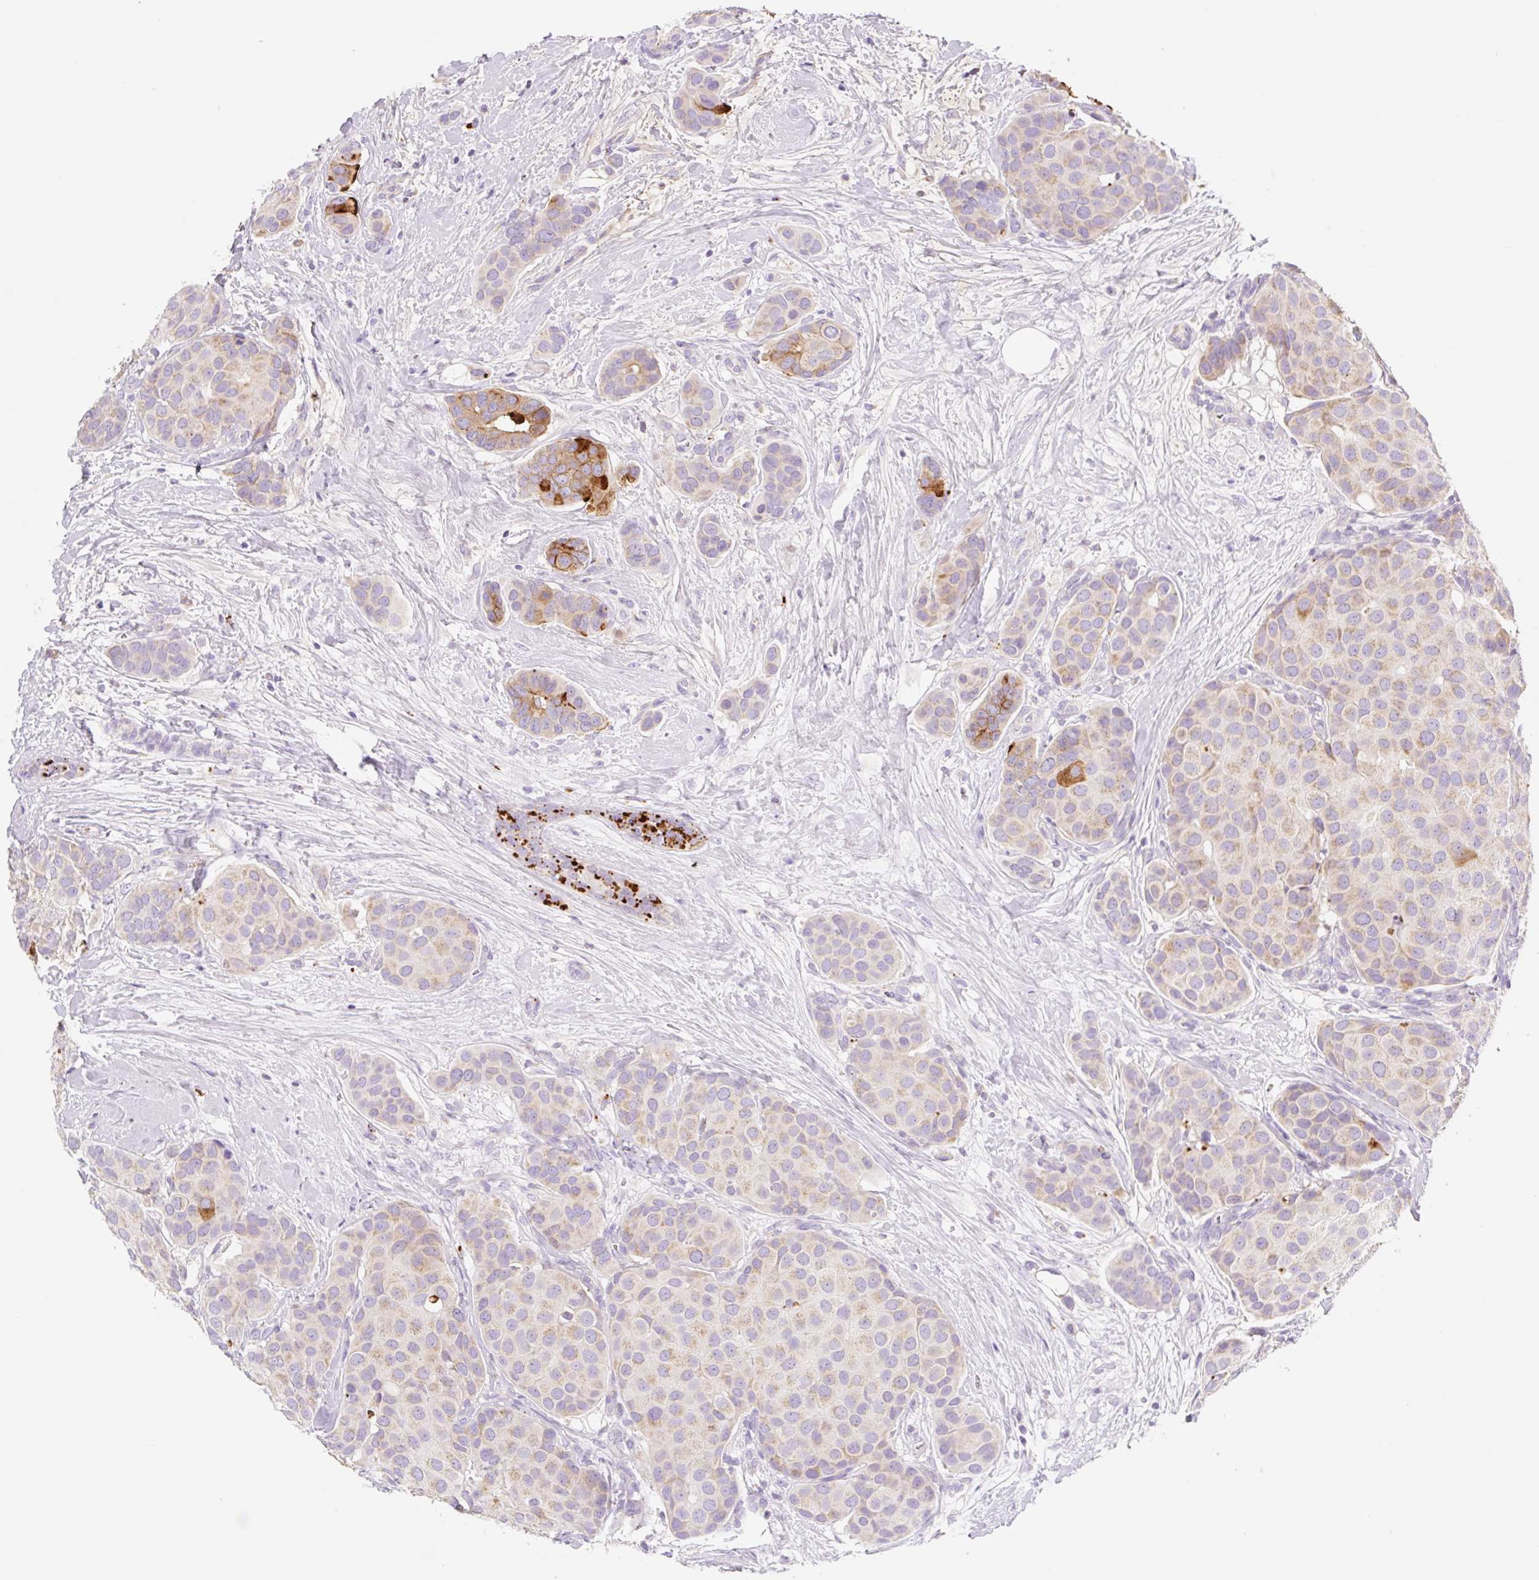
{"staining": {"intensity": "strong", "quantity": "<25%", "location": "cytoplasmic/membranous"}, "tissue": "breast cancer", "cell_type": "Tumor cells", "image_type": "cancer", "snomed": [{"axis": "morphology", "description": "Duct carcinoma"}, {"axis": "topography", "description": "Breast"}], "caption": "An immunohistochemistry photomicrograph of tumor tissue is shown. Protein staining in brown labels strong cytoplasmic/membranous positivity in breast invasive ductal carcinoma within tumor cells.", "gene": "CLEC3A", "patient": {"sex": "female", "age": 70}}